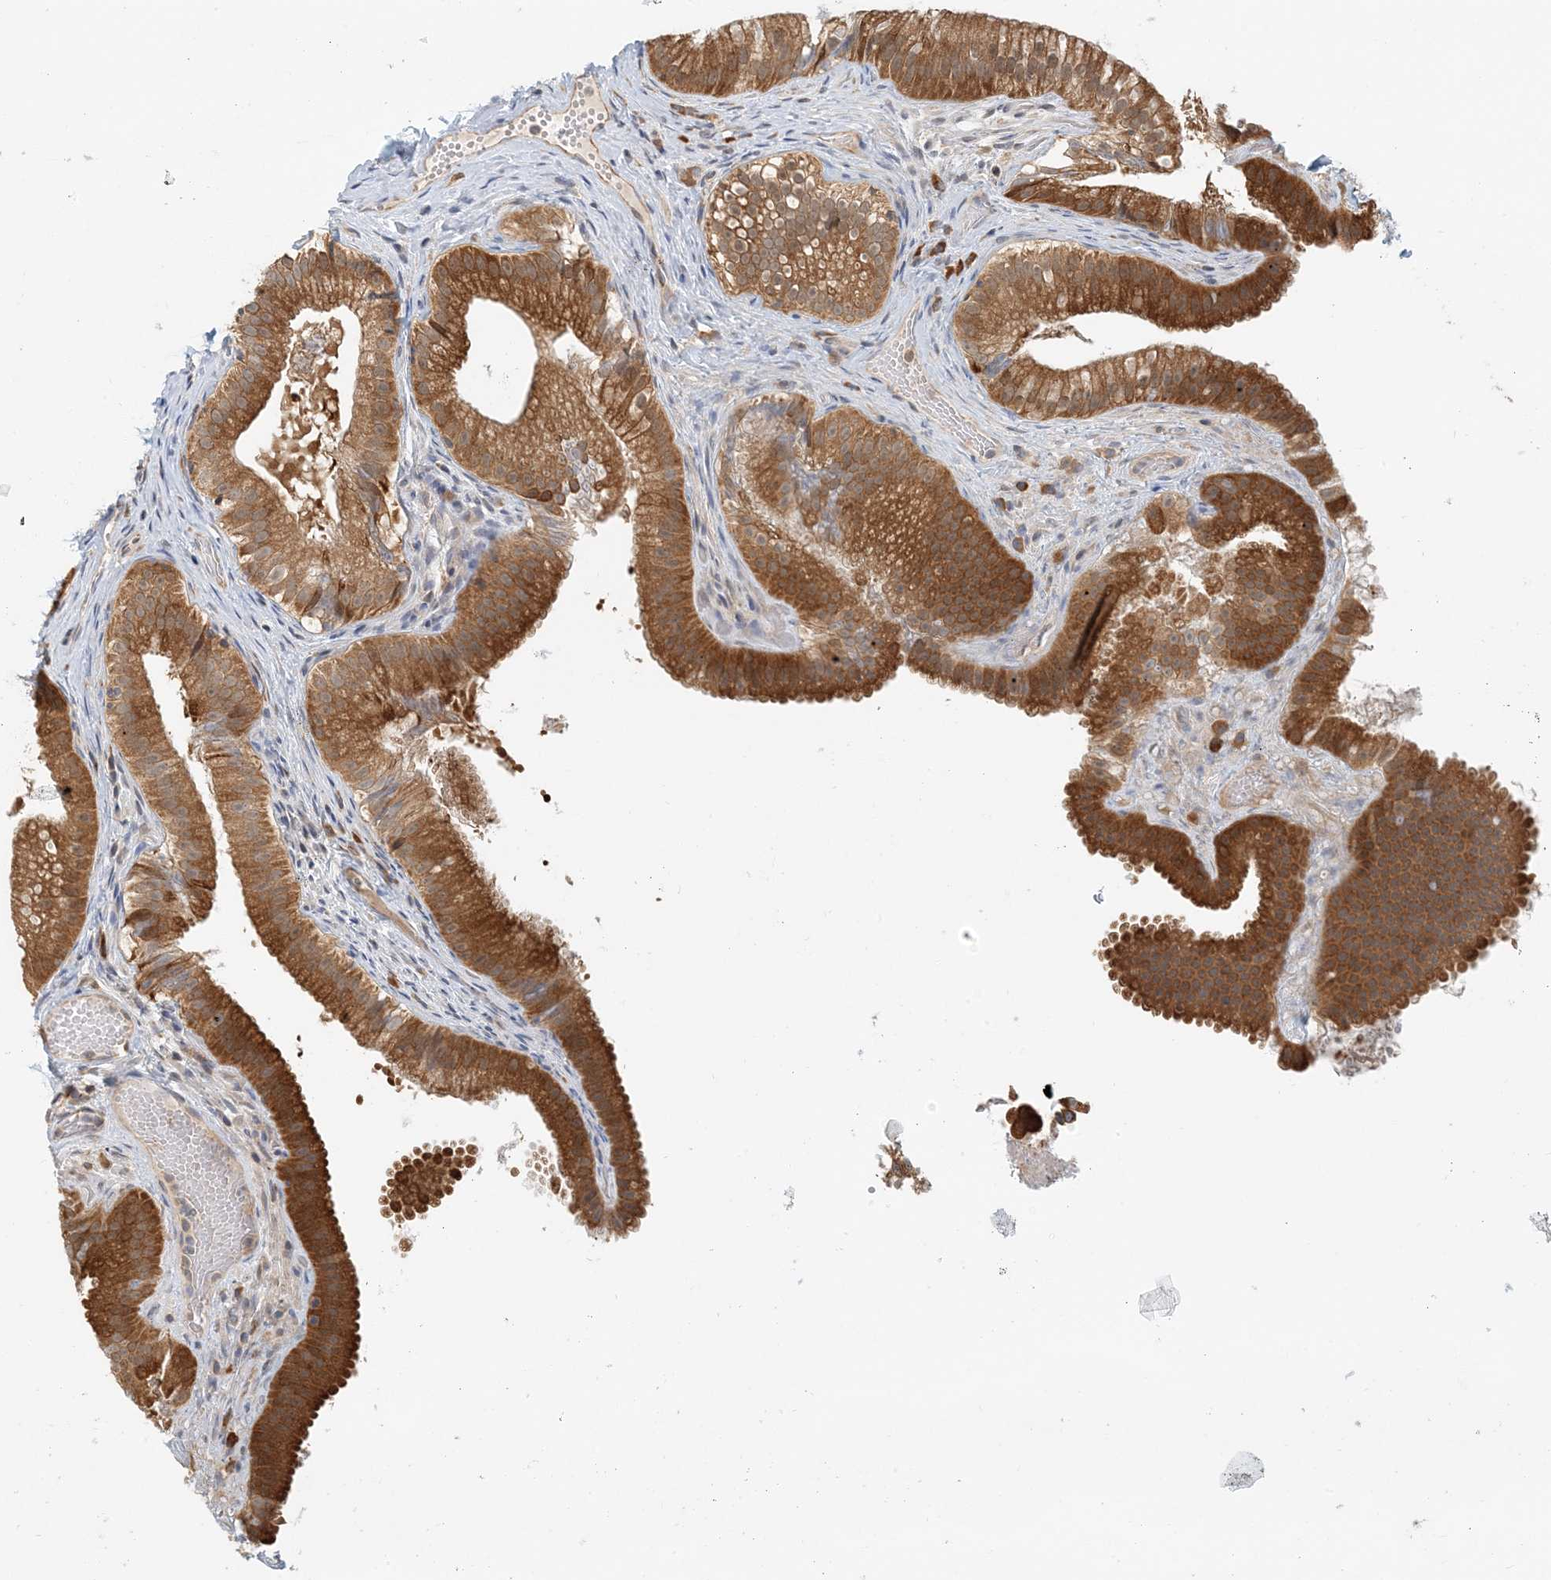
{"staining": {"intensity": "strong", "quantity": ">75%", "location": "cytoplasmic/membranous"}, "tissue": "gallbladder", "cell_type": "Glandular cells", "image_type": "normal", "snomed": [{"axis": "morphology", "description": "Normal tissue, NOS"}, {"axis": "topography", "description": "Gallbladder"}], "caption": "DAB (3,3'-diaminobenzidine) immunohistochemical staining of benign gallbladder displays strong cytoplasmic/membranous protein staining in approximately >75% of glandular cells.", "gene": "HNMT", "patient": {"sex": "female", "age": 30}}